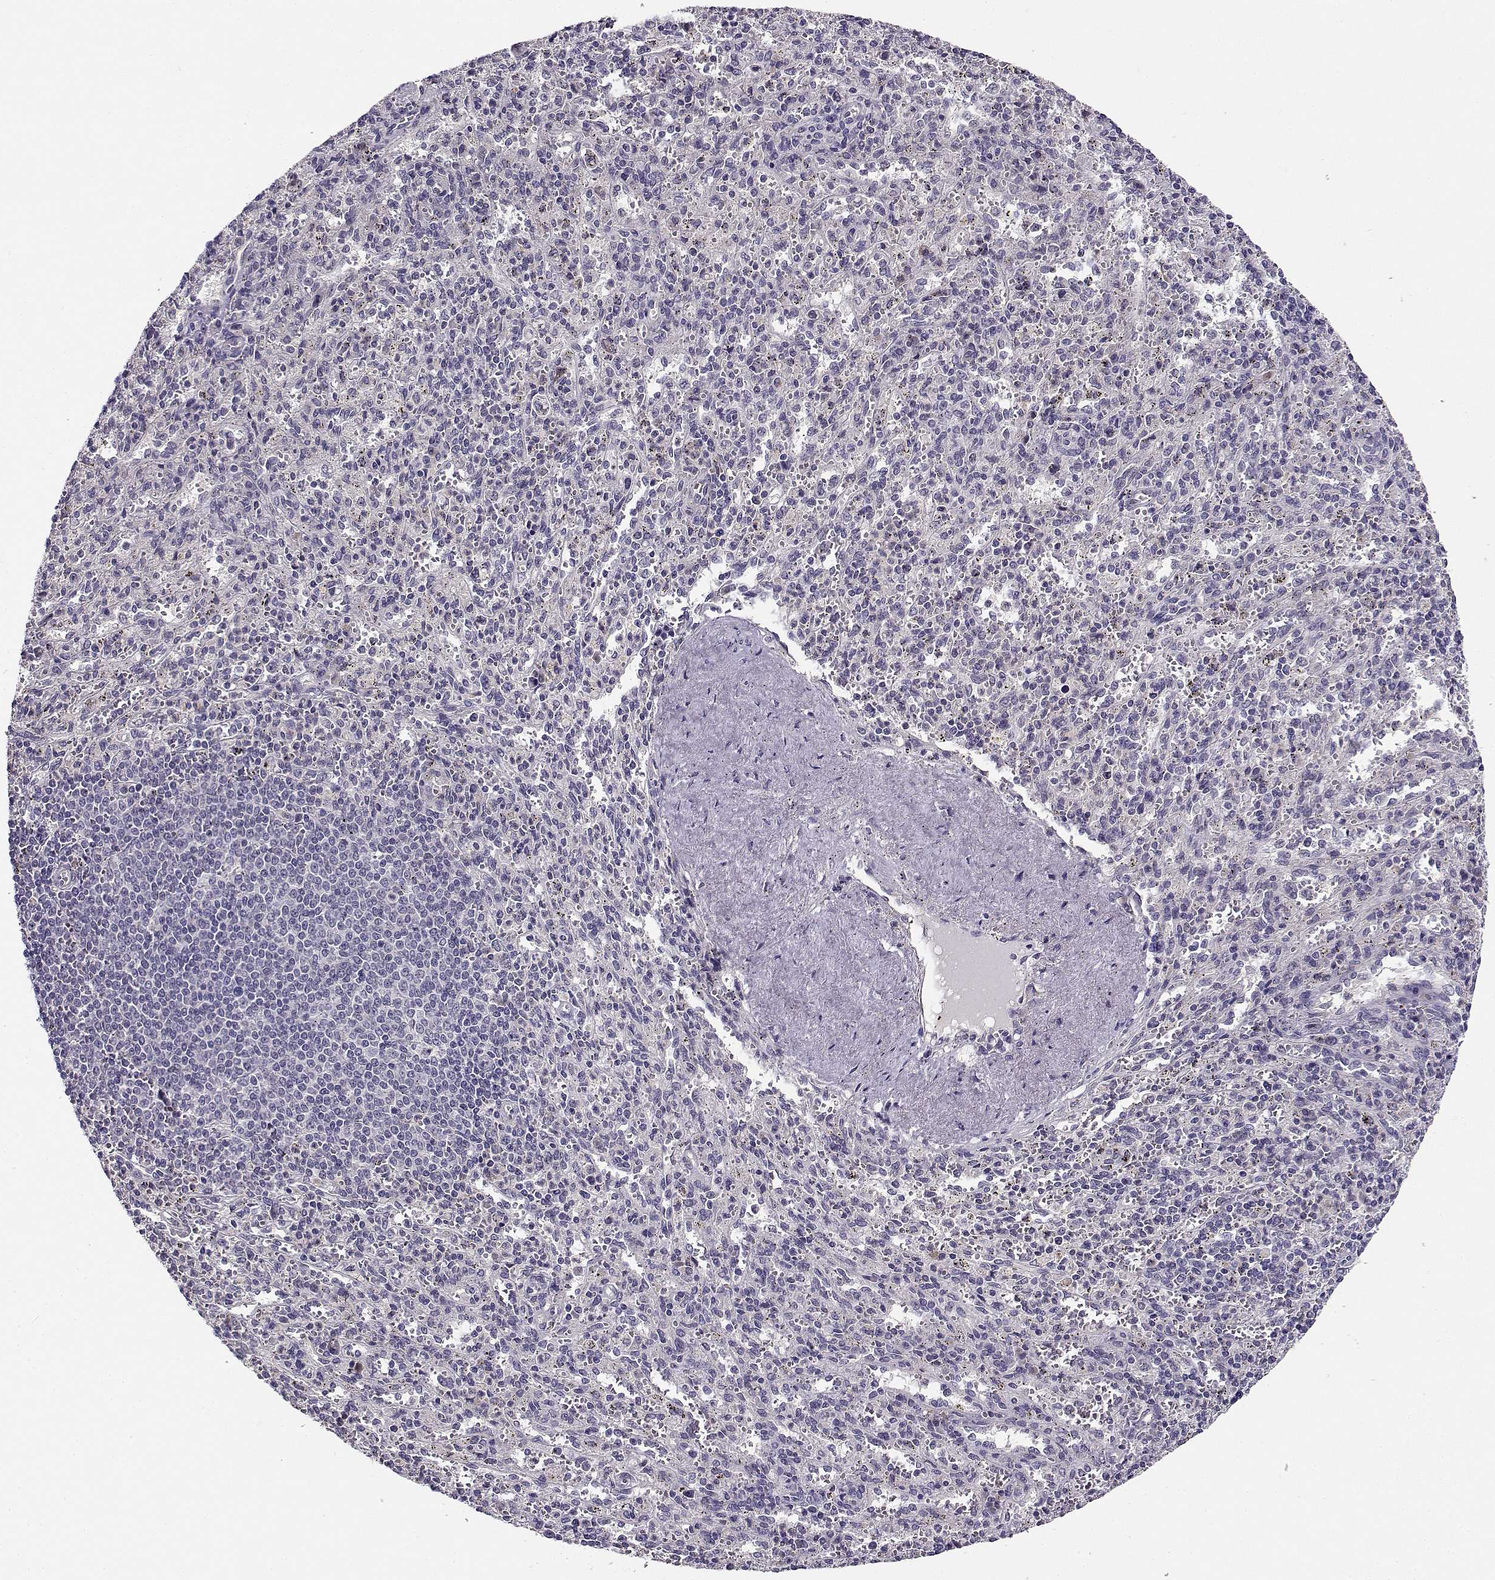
{"staining": {"intensity": "negative", "quantity": "none", "location": "none"}, "tissue": "spleen", "cell_type": "Cells in red pulp", "image_type": "normal", "snomed": [{"axis": "morphology", "description": "Normal tissue, NOS"}, {"axis": "topography", "description": "Spleen"}], "caption": "A micrograph of spleen stained for a protein reveals no brown staining in cells in red pulp. Nuclei are stained in blue.", "gene": "TMEM145", "patient": {"sex": "male", "age": 57}}